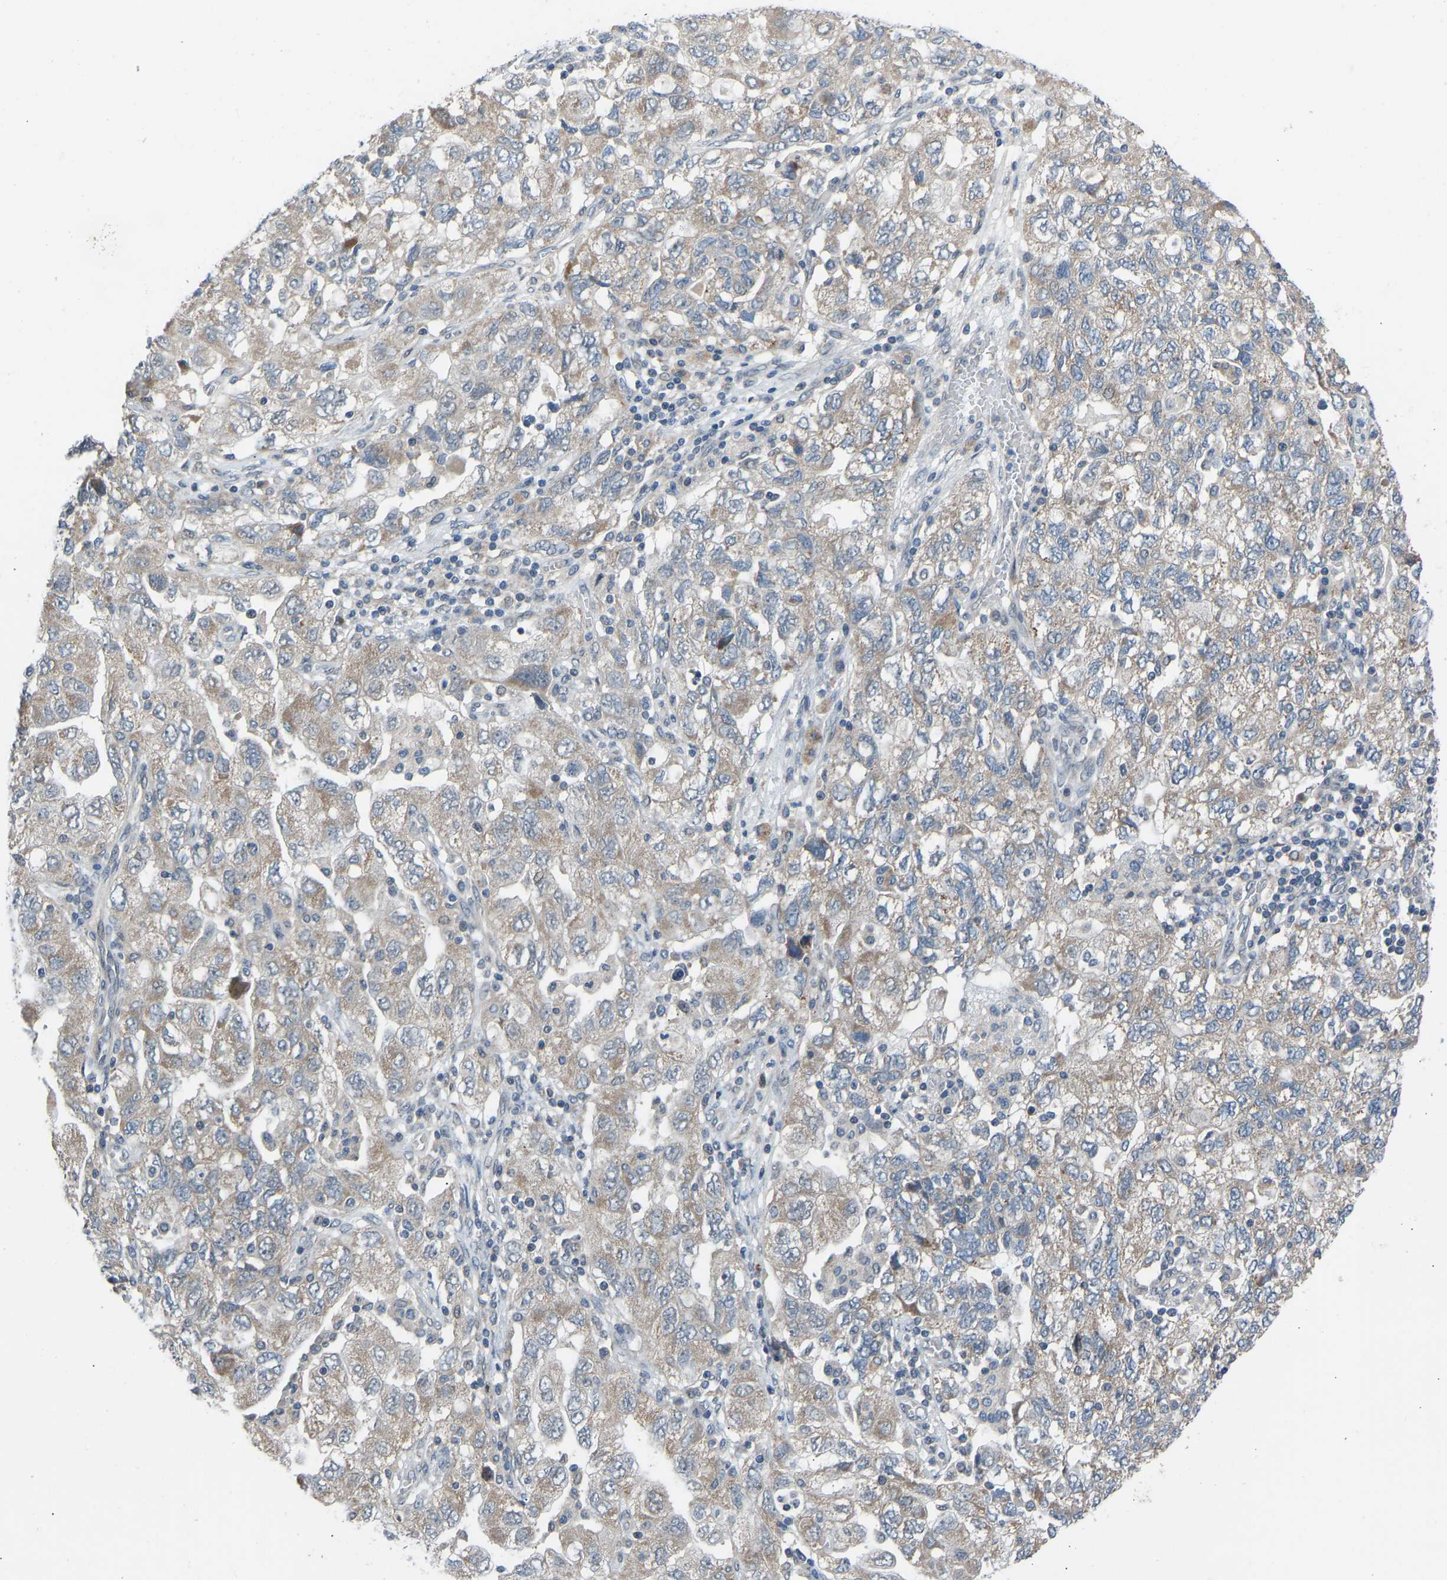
{"staining": {"intensity": "weak", "quantity": ">75%", "location": "cytoplasmic/membranous"}, "tissue": "ovarian cancer", "cell_type": "Tumor cells", "image_type": "cancer", "snomed": [{"axis": "morphology", "description": "Carcinoma, NOS"}, {"axis": "morphology", "description": "Cystadenocarcinoma, serous, NOS"}, {"axis": "topography", "description": "Ovary"}], "caption": "Immunohistochemistry image of neoplastic tissue: ovarian cancer (carcinoma) stained using immunohistochemistry demonstrates low levels of weak protein expression localized specifically in the cytoplasmic/membranous of tumor cells, appearing as a cytoplasmic/membranous brown color.", "gene": "CDK2AP1", "patient": {"sex": "female", "age": 69}}